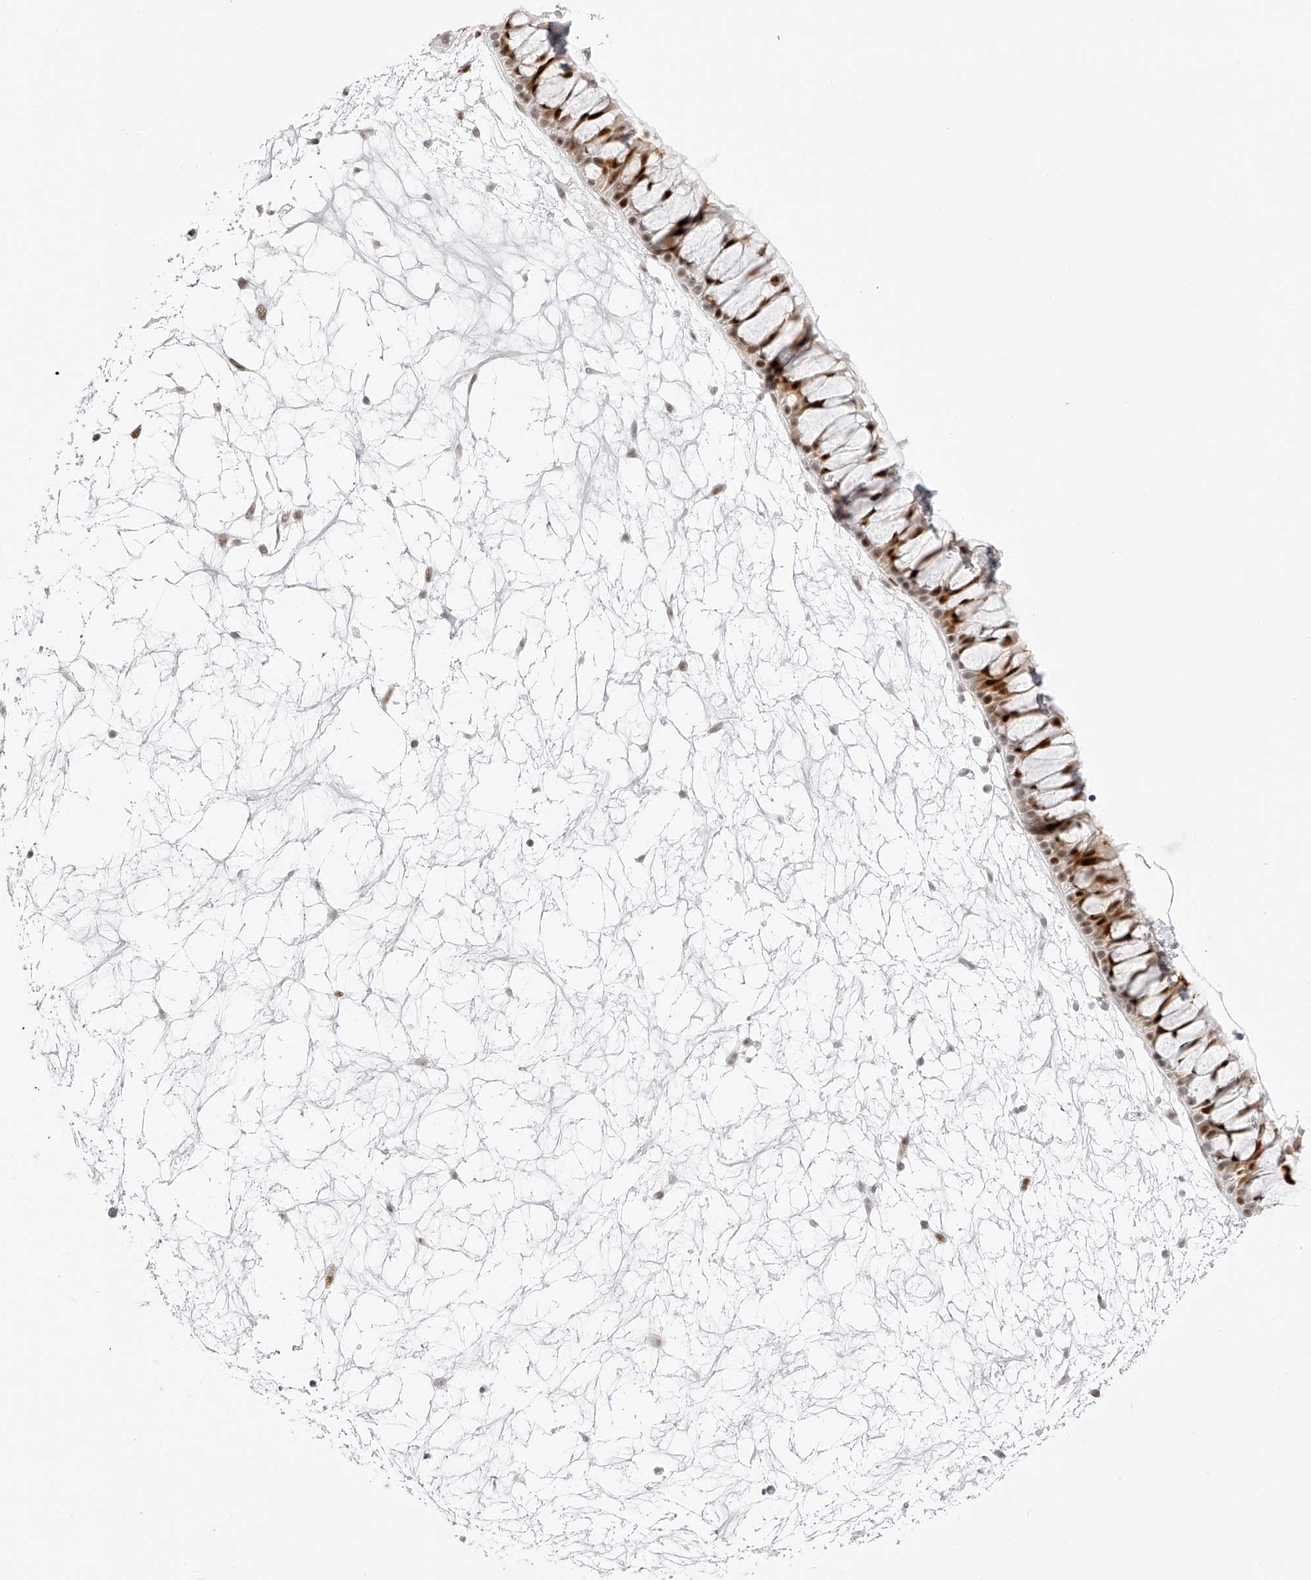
{"staining": {"intensity": "strong", "quantity": "25%-75%", "location": "nuclear"}, "tissue": "nasopharynx", "cell_type": "Respiratory epithelial cells", "image_type": "normal", "snomed": [{"axis": "morphology", "description": "Normal tissue, NOS"}, {"axis": "topography", "description": "Nasopharynx"}], "caption": "IHC image of benign human nasopharynx stained for a protein (brown), which demonstrates high levels of strong nuclear expression in approximately 25%-75% of respiratory epithelial cells.", "gene": "PLEKHG1", "patient": {"sex": "male", "age": 64}}